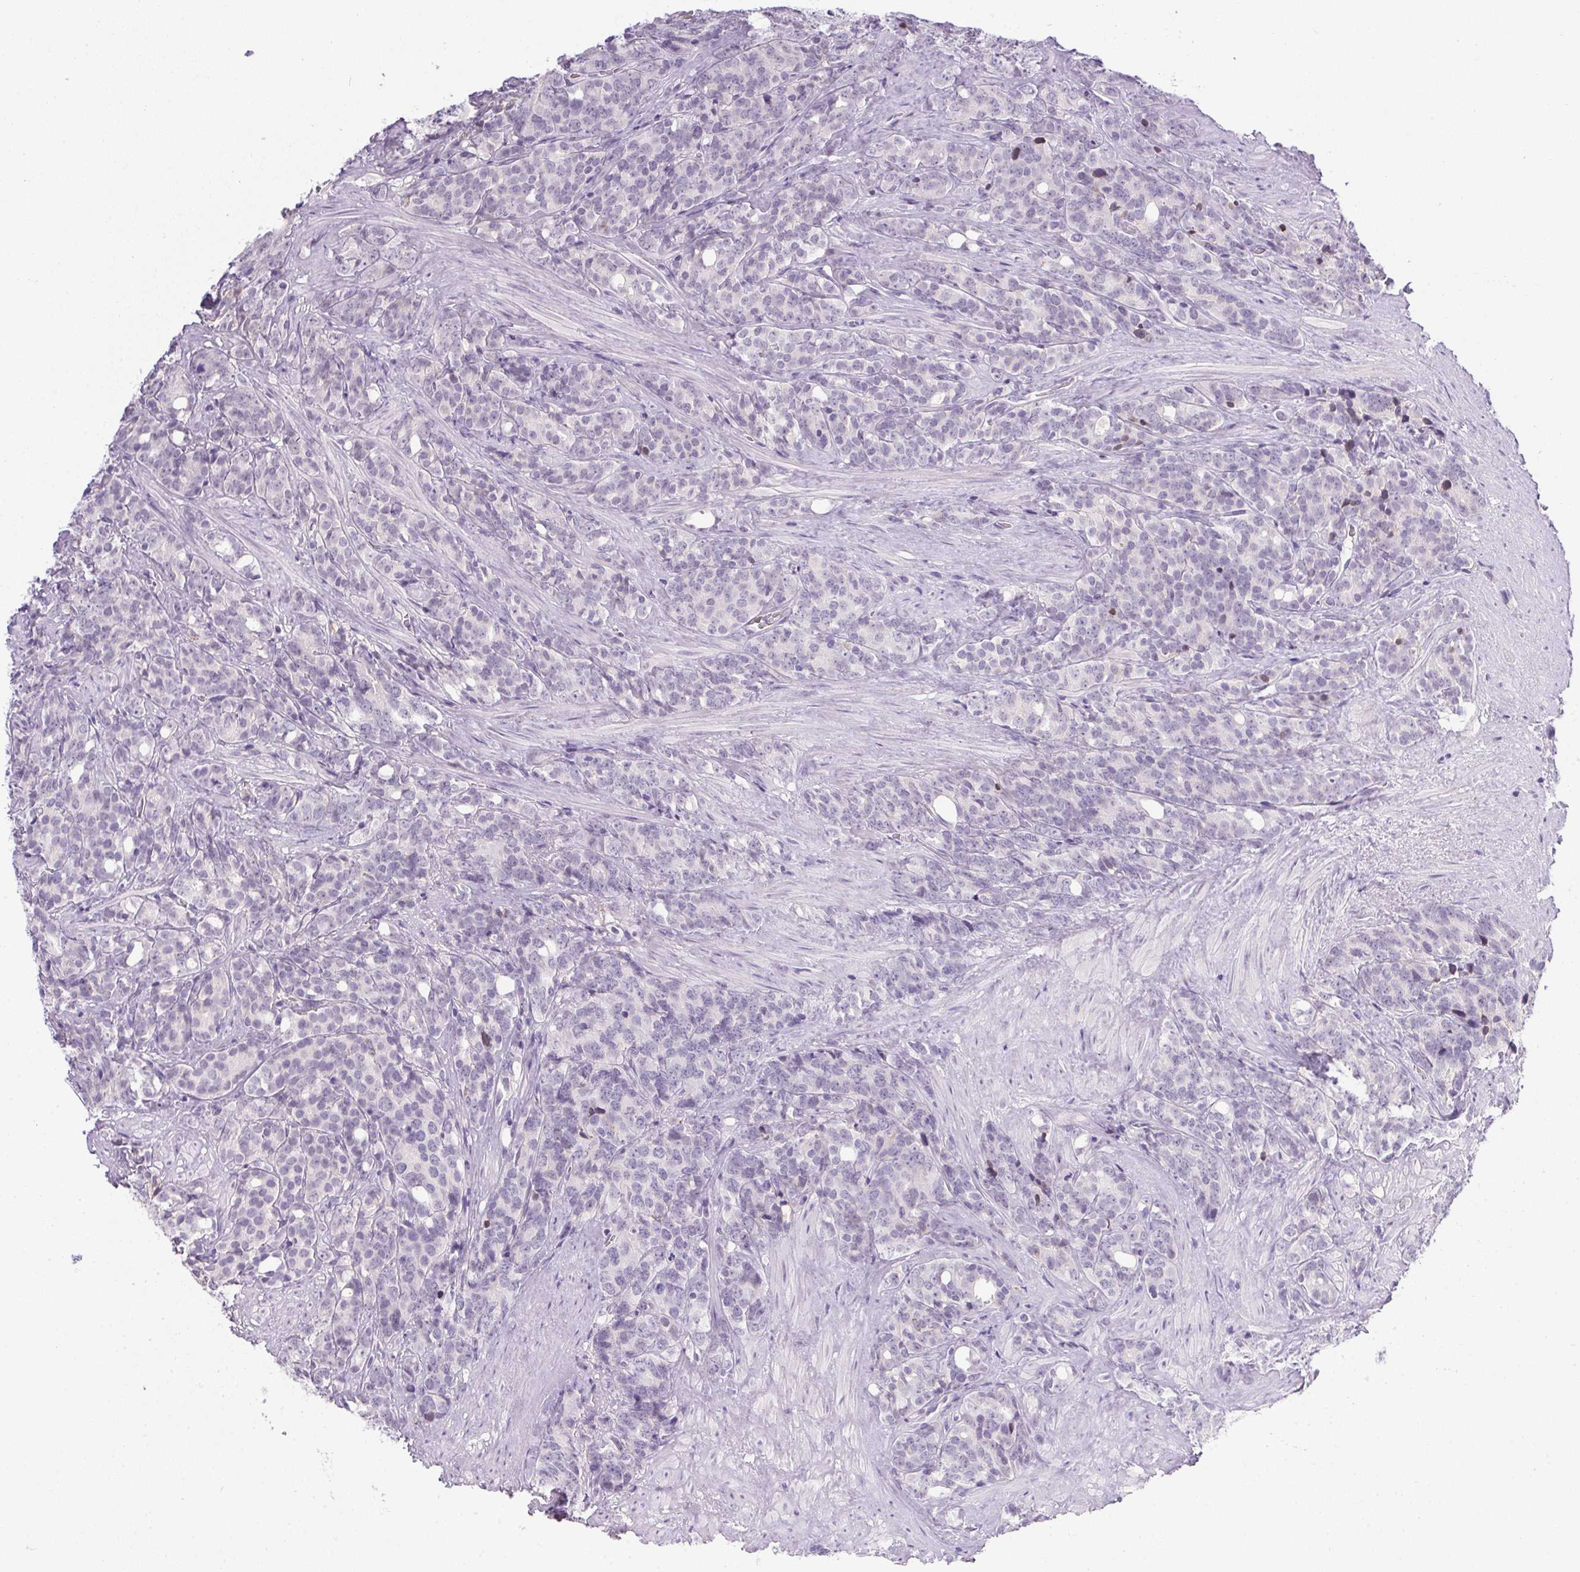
{"staining": {"intensity": "negative", "quantity": "none", "location": "none"}, "tissue": "prostate cancer", "cell_type": "Tumor cells", "image_type": "cancer", "snomed": [{"axis": "morphology", "description": "Adenocarcinoma, High grade"}, {"axis": "topography", "description": "Prostate"}], "caption": "DAB (3,3'-diaminobenzidine) immunohistochemical staining of prostate cancer exhibits no significant expression in tumor cells.", "gene": "PRL", "patient": {"sex": "male", "age": 84}}